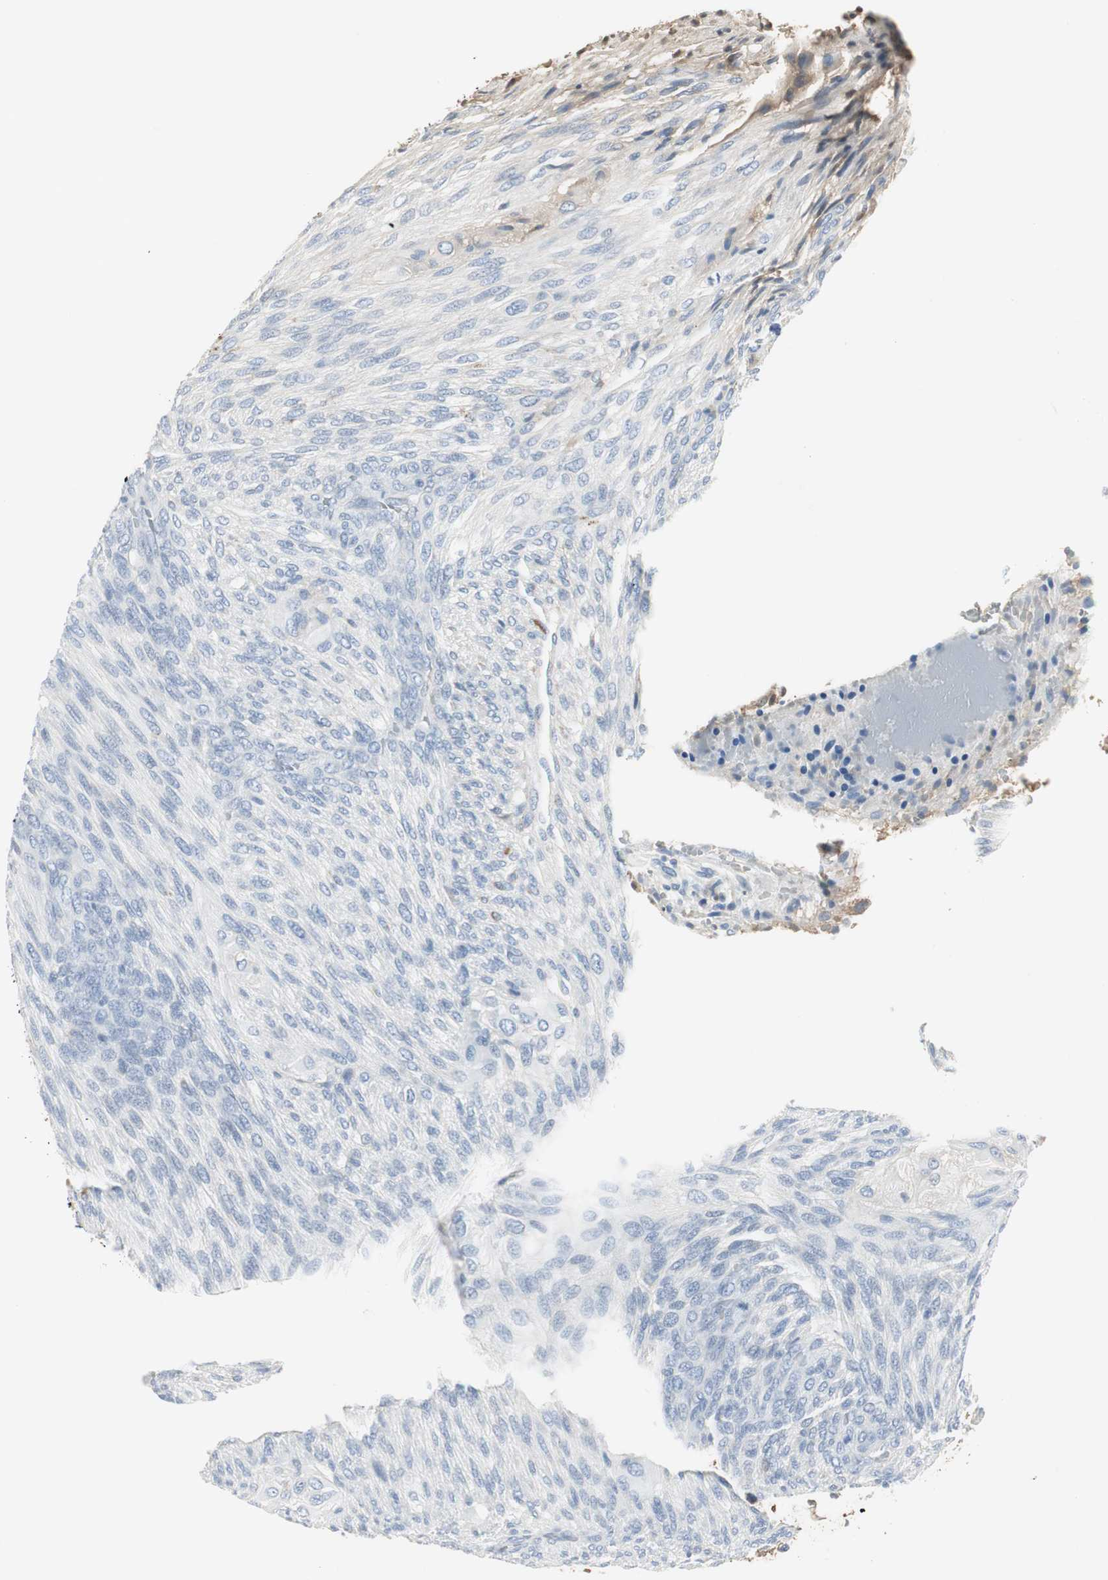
{"staining": {"intensity": "weak", "quantity": "<25%", "location": "cytoplasmic/membranous"}, "tissue": "glioma", "cell_type": "Tumor cells", "image_type": "cancer", "snomed": [{"axis": "morphology", "description": "Glioma, malignant, High grade"}, {"axis": "topography", "description": "Cerebral cortex"}], "caption": "The micrograph demonstrates no staining of tumor cells in malignant glioma (high-grade).", "gene": "IGHA1", "patient": {"sex": "female", "age": 55}}